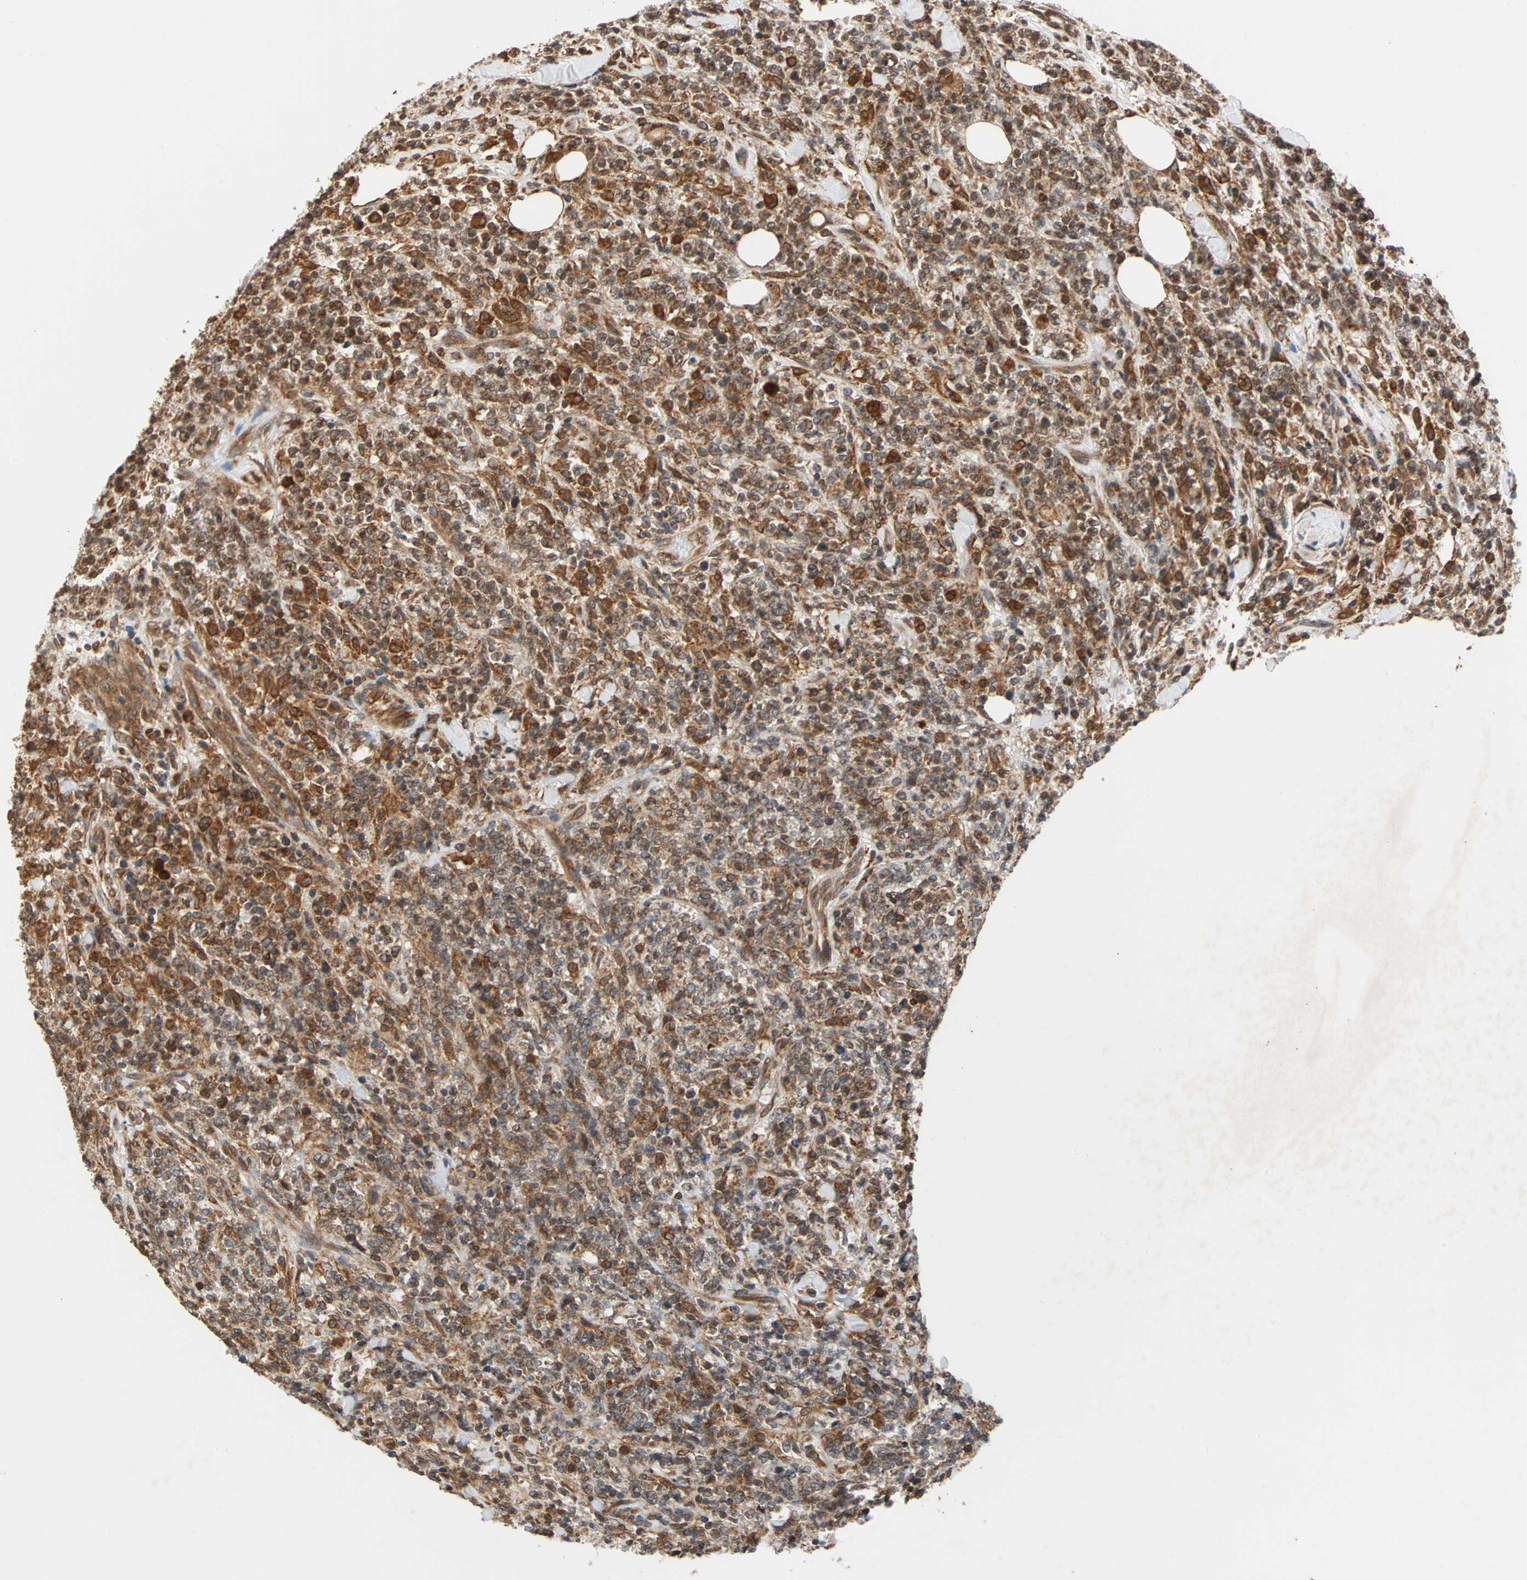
{"staining": {"intensity": "moderate", "quantity": ">75%", "location": "cytoplasmic/membranous"}, "tissue": "lymphoma", "cell_type": "Tumor cells", "image_type": "cancer", "snomed": [{"axis": "morphology", "description": "Malignant lymphoma, non-Hodgkin's type, High grade"}, {"axis": "topography", "description": "Soft tissue"}], "caption": "Moderate cytoplasmic/membranous expression for a protein is identified in about >75% of tumor cells of high-grade malignant lymphoma, non-Hodgkin's type using immunohistochemistry (IHC).", "gene": "AUP1", "patient": {"sex": "male", "age": 18}}